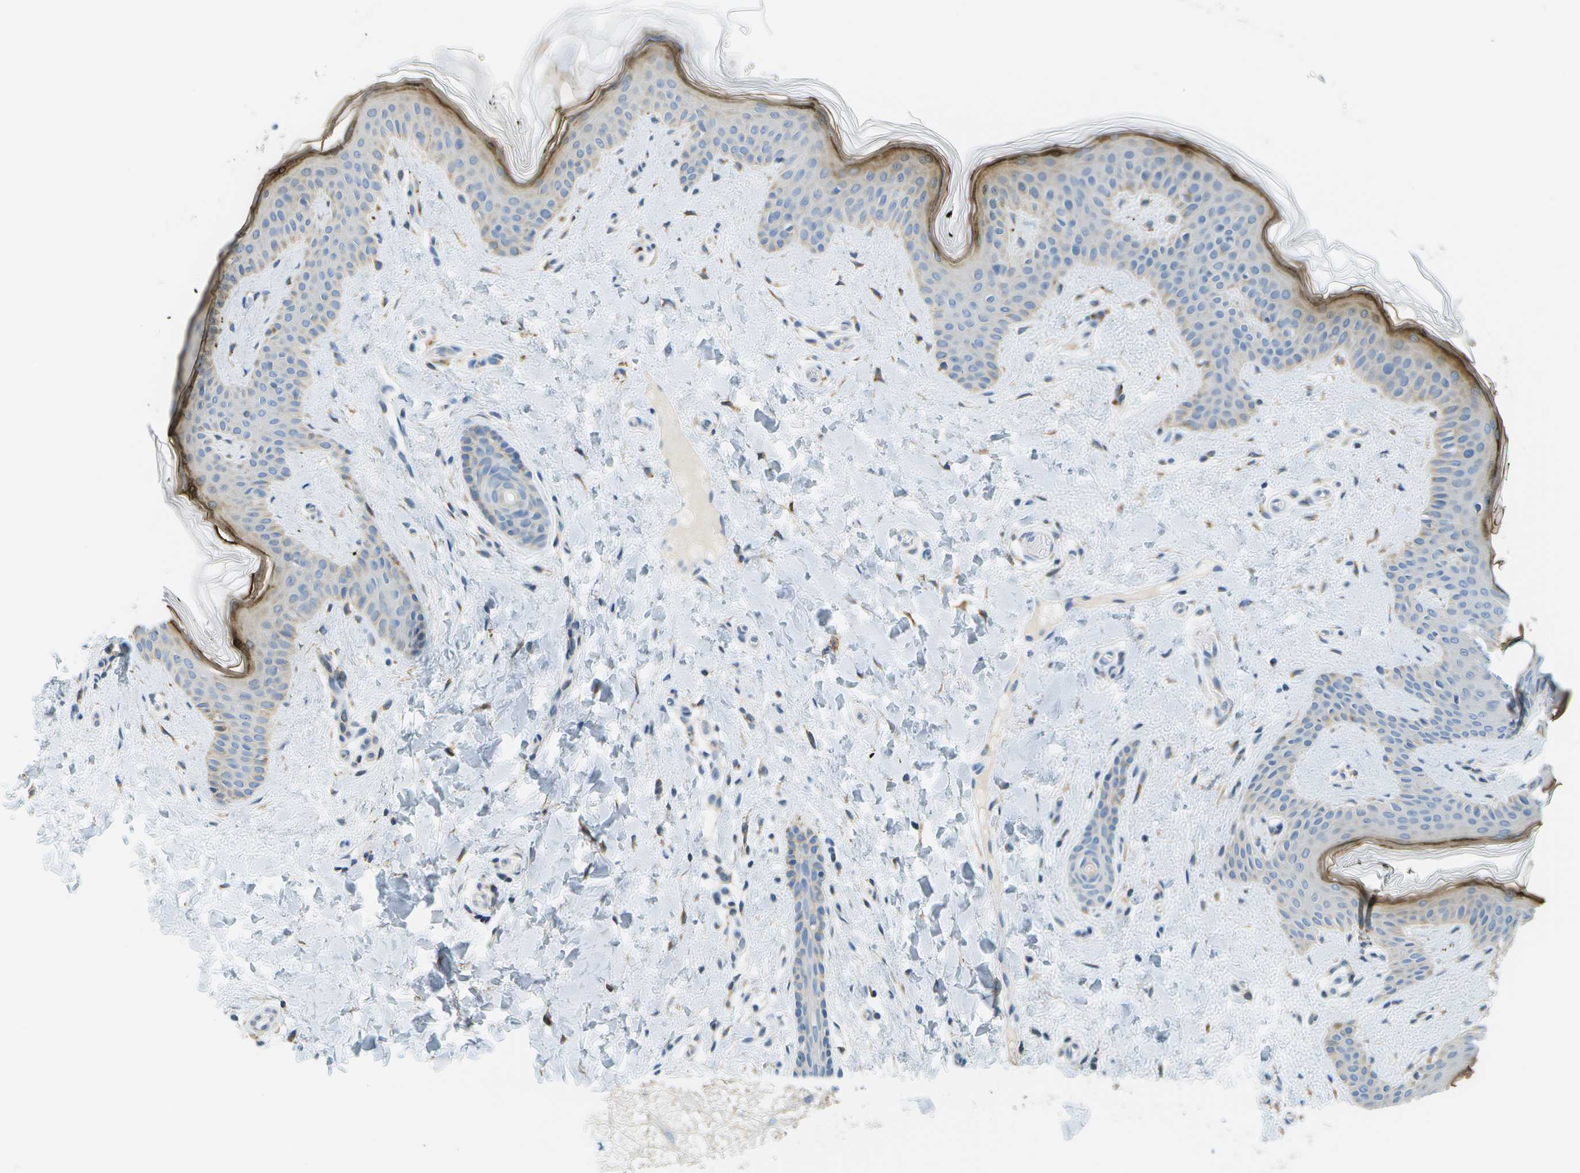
{"staining": {"intensity": "moderate", "quantity": ">75%", "location": "cytoplasmic/membranous"}, "tissue": "skin", "cell_type": "Fibroblasts", "image_type": "normal", "snomed": [{"axis": "morphology", "description": "Normal tissue, NOS"}, {"axis": "topography", "description": "Skin"}], "caption": "Immunohistochemical staining of normal human skin reveals >75% levels of moderate cytoplasmic/membranous protein staining in about >75% of fibroblasts.", "gene": "PTGIS", "patient": {"sex": "female", "age": 17}}